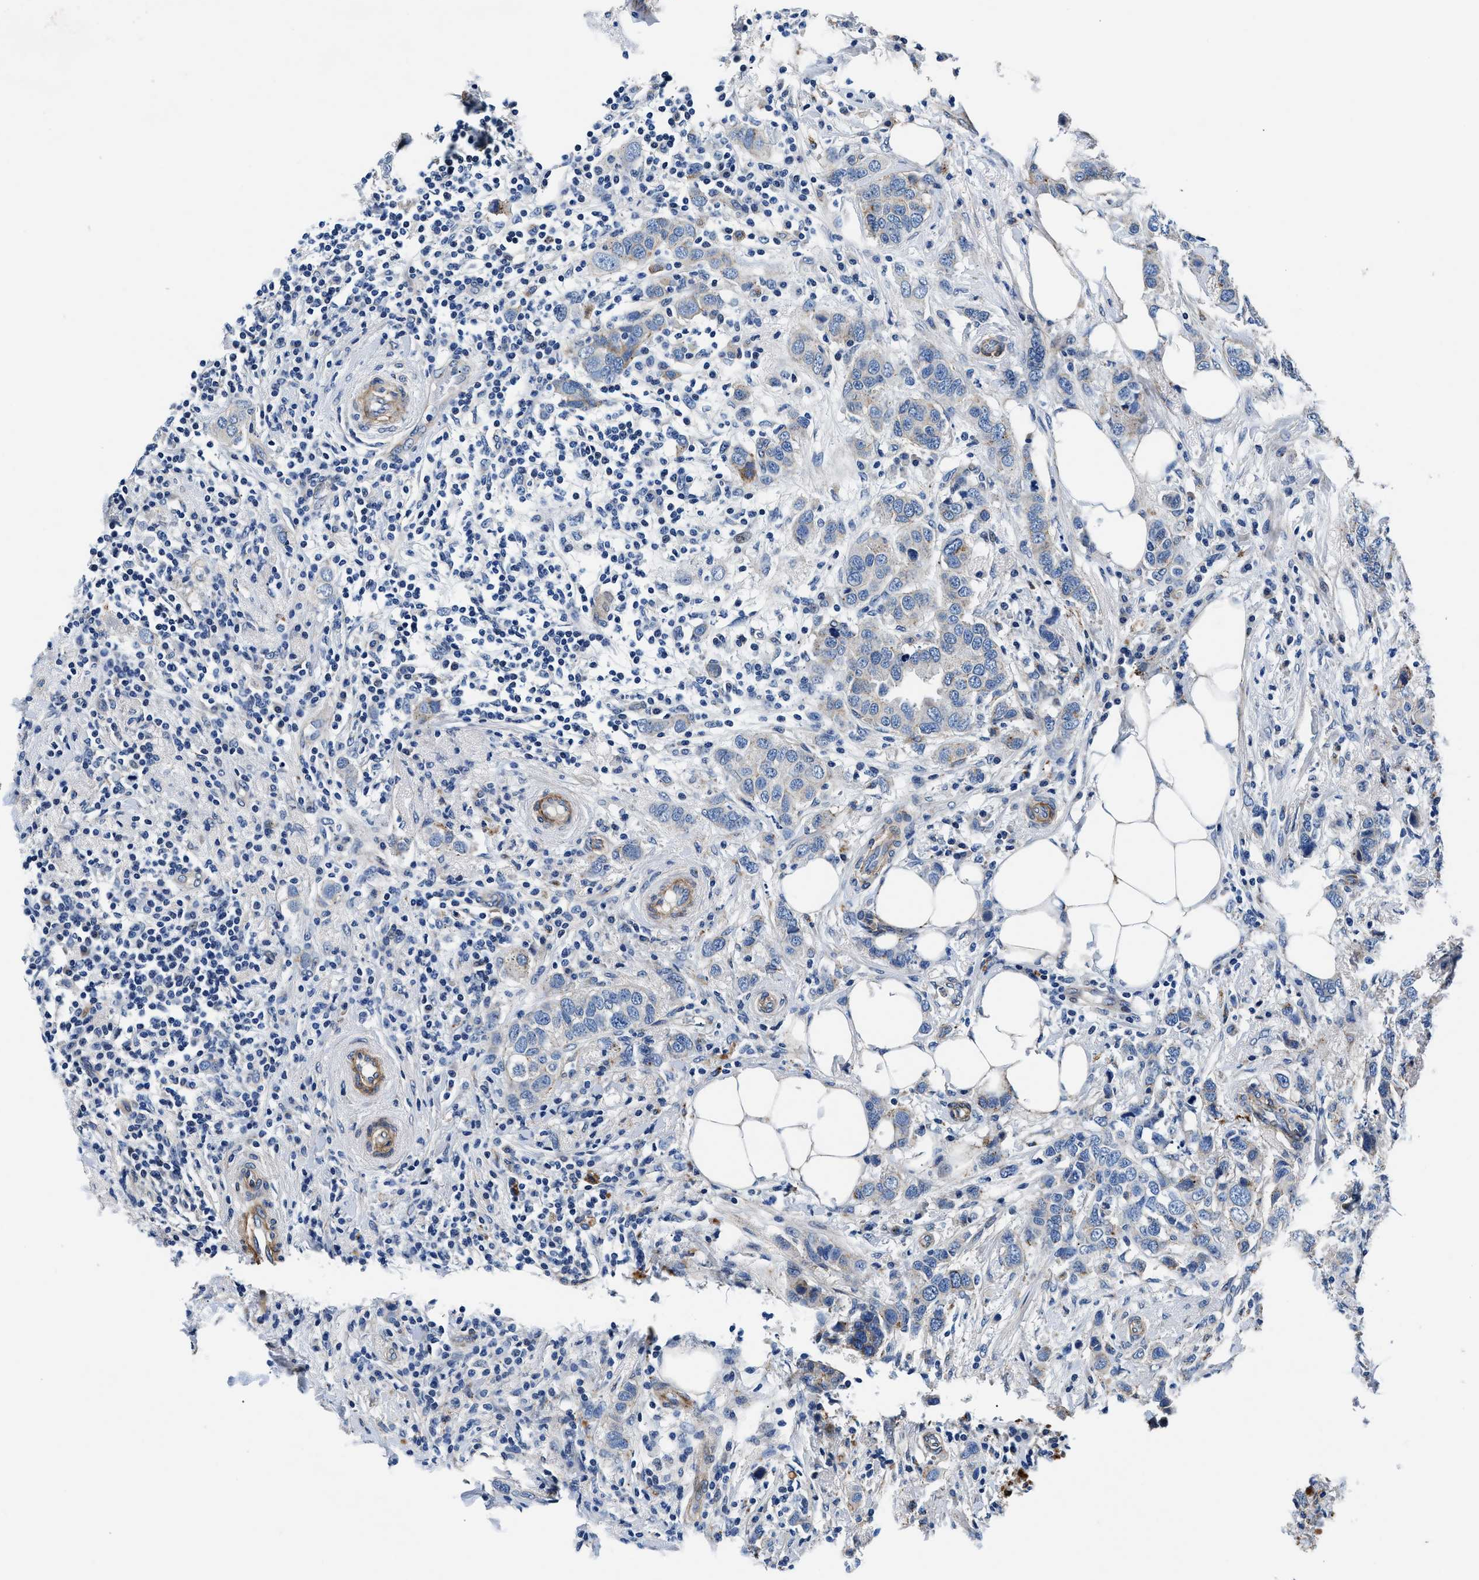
{"staining": {"intensity": "weak", "quantity": "<25%", "location": "cytoplasmic/membranous"}, "tissue": "breast cancer", "cell_type": "Tumor cells", "image_type": "cancer", "snomed": [{"axis": "morphology", "description": "Duct carcinoma"}, {"axis": "topography", "description": "Breast"}], "caption": "Human breast cancer stained for a protein using IHC exhibits no positivity in tumor cells.", "gene": "DAG1", "patient": {"sex": "female", "age": 50}}